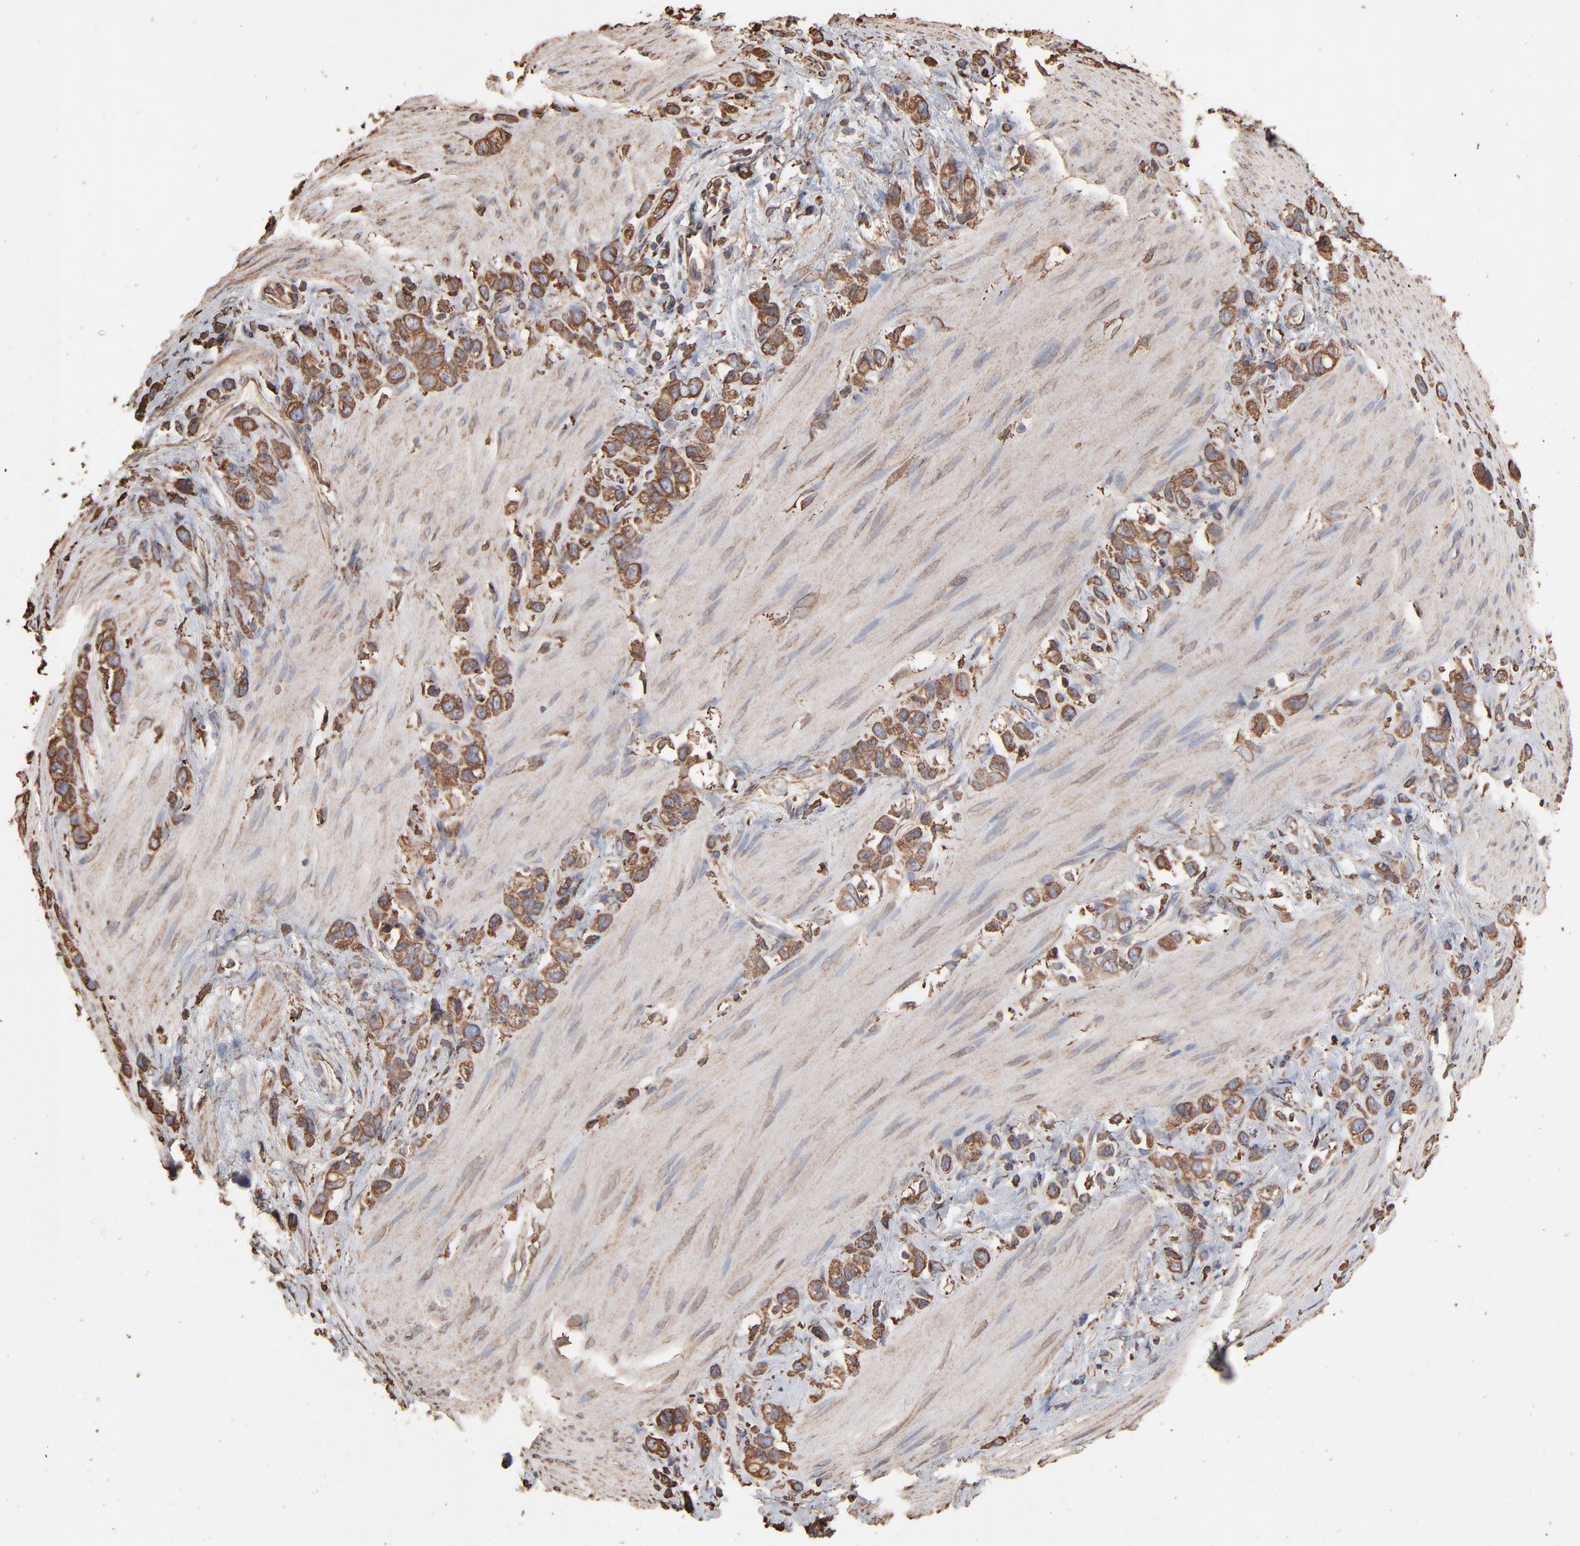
{"staining": {"intensity": "moderate", "quantity": ">75%", "location": "cytoplasmic/membranous"}, "tissue": "stomach cancer", "cell_type": "Tumor cells", "image_type": "cancer", "snomed": [{"axis": "morphology", "description": "Normal tissue, NOS"}, {"axis": "morphology", "description": "Adenocarcinoma, NOS"}, {"axis": "morphology", "description": "Adenocarcinoma, High grade"}, {"axis": "topography", "description": "Stomach, upper"}, {"axis": "topography", "description": "Stomach"}], "caption": "Moderate cytoplasmic/membranous expression is identified in approximately >75% of tumor cells in stomach cancer.", "gene": "PDIA3", "patient": {"sex": "female", "age": 65}}